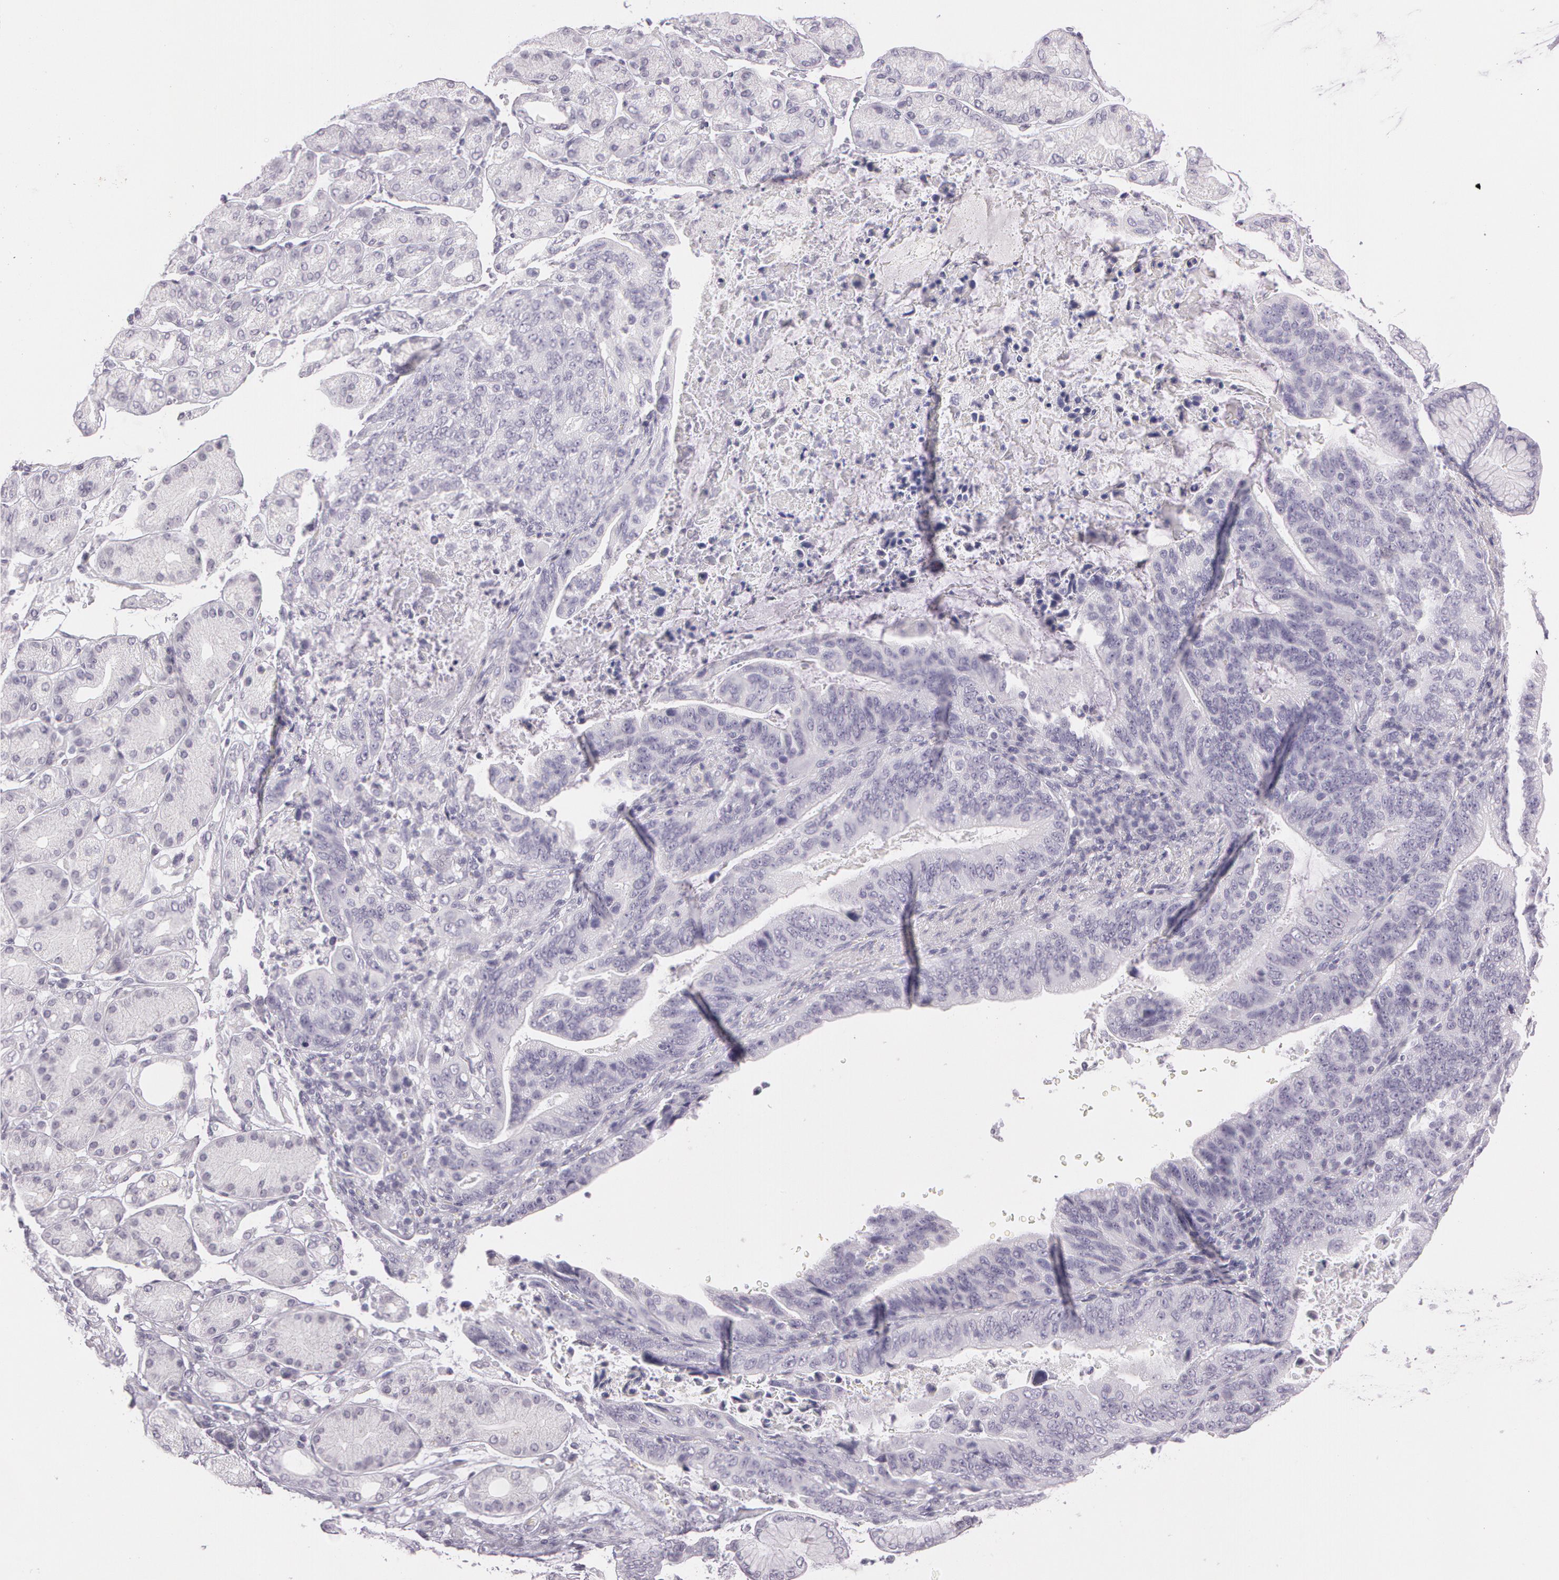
{"staining": {"intensity": "negative", "quantity": "none", "location": "none"}, "tissue": "stomach cancer", "cell_type": "Tumor cells", "image_type": "cancer", "snomed": [{"axis": "morphology", "description": "Adenocarcinoma, NOS"}, {"axis": "topography", "description": "Stomach, upper"}], "caption": "Protein analysis of stomach cancer reveals no significant staining in tumor cells. Brightfield microscopy of IHC stained with DAB (brown) and hematoxylin (blue), captured at high magnification.", "gene": "OTC", "patient": {"sex": "female", "age": 50}}